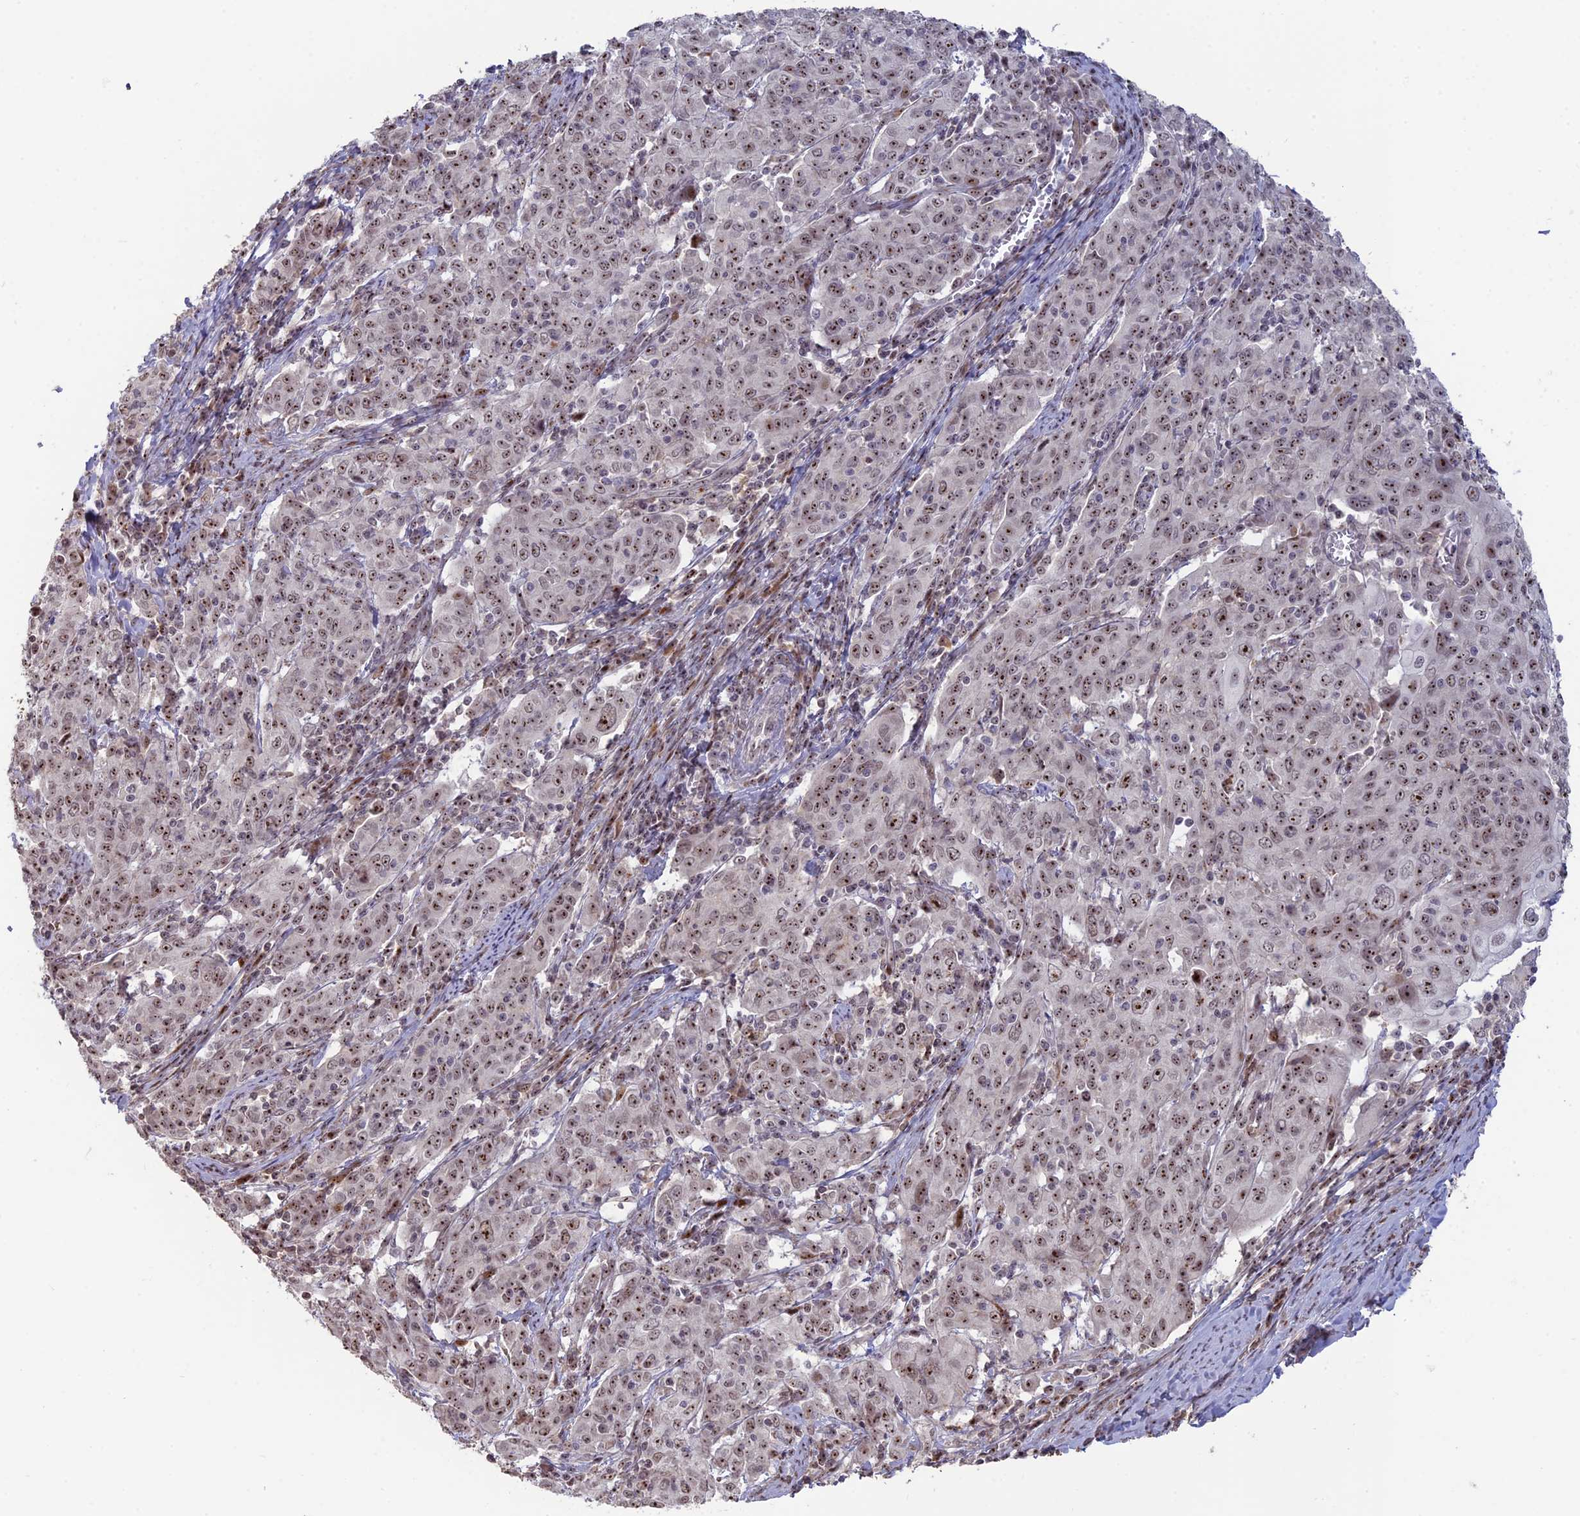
{"staining": {"intensity": "moderate", "quantity": ">75%", "location": "nuclear"}, "tissue": "cervical cancer", "cell_type": "Tumor cells", "image_type": "cancer", "snomed": [{"axis": "morphology", "description": "Squamous cell carcinoma, NOS"}, {"axis": "topography", "description": "Cervix"}], "caption": "Immunohistochemical staining of human squamous cell carcinoma (cervical) exhibits moderate nuclear protein staining in about >75% of tumor cells. Nuclei are stained in blue.", "gene": "FAM131A", "patient": {"sex": "female", "age": 67}}